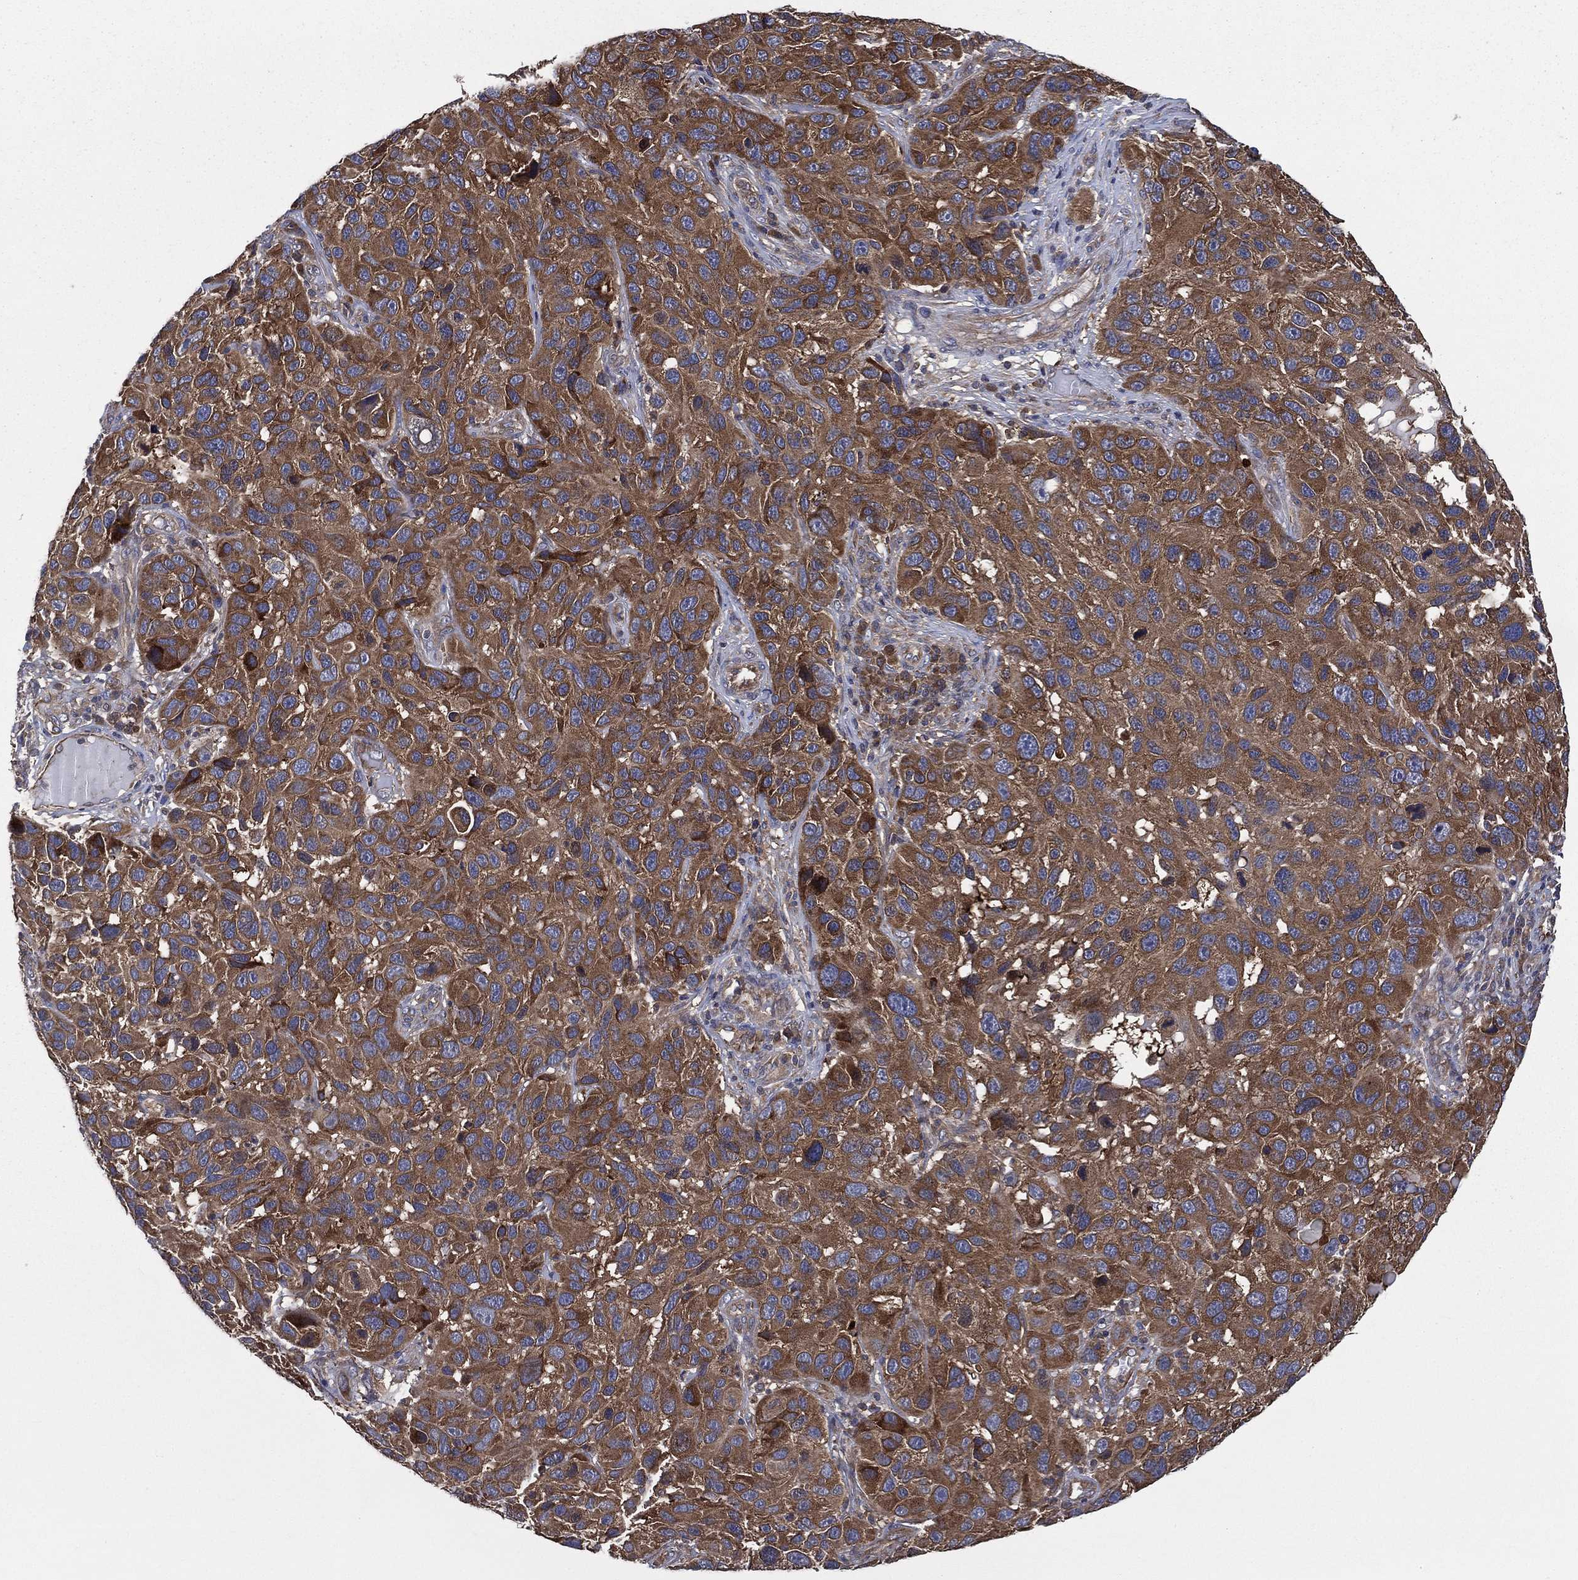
{"staining": {"intensity": "strong", "quantity": ">75%", "location": "cytoplasmic/membranous"}, "tissue": "melanoma", "cell_type": "Tumor cells", "image_type": "cancer", "snomed": [{"axis": "morphology", "description": "Malignant melanoma, NOS"}, {"axis": "topography", "description": "Skin"}], "caption": "Malignant melanoma stained with DAB immunohistochemistry (IHC) reveals high levels of strong cytoplasmic/membranous staining in about >75% of tumor cells.", "gene": "SMPD3", "patient": {"sex": "male", "age": 53}}